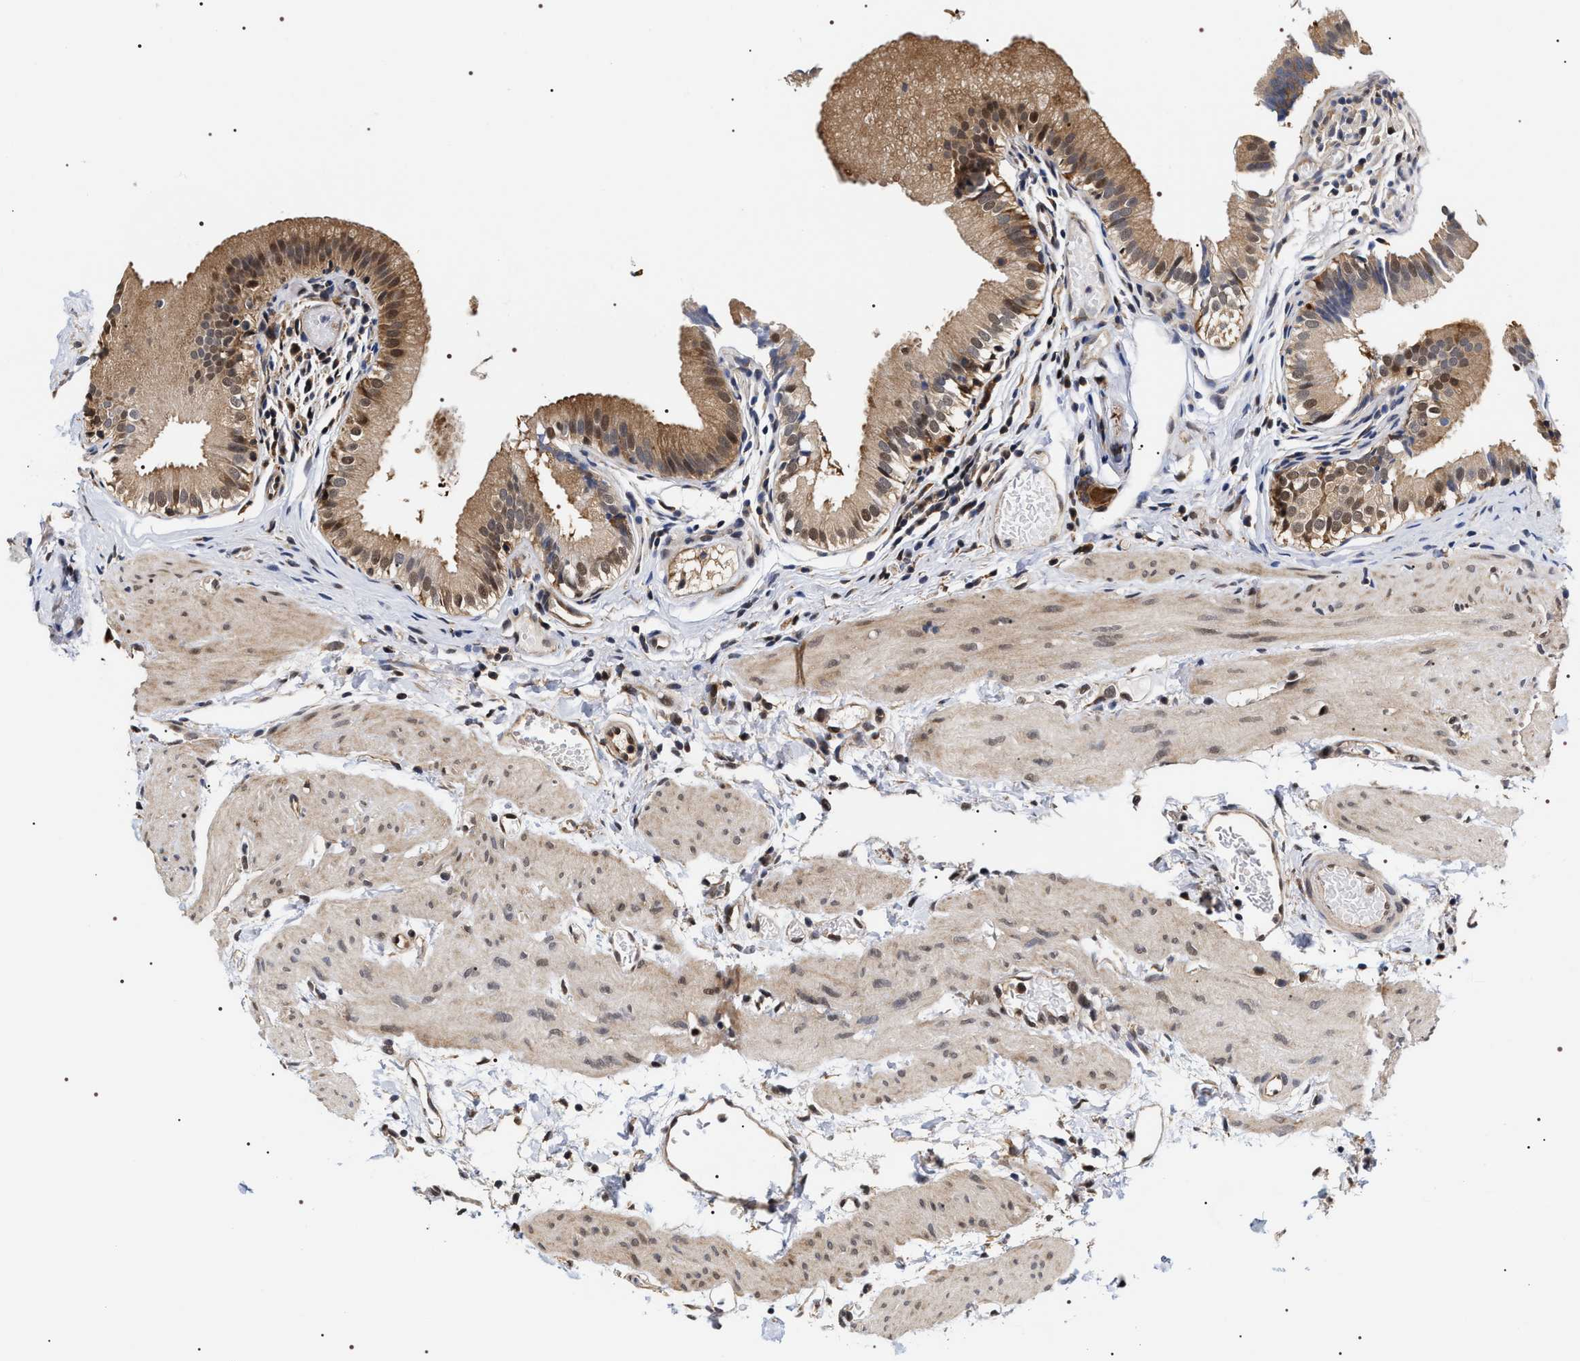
{"staining": {"intensity": "moderate", "quantity": ">75%", "location": "cytoplasmic/membranous,nuclear"}, "tissue": "gallbladder", "cell_type": "Glandular cells", "image_type": "normal", "snomed": [{"axis": "morphology", "description": "Normal tissue, NOS"}, {"axis": "topography", "description": "Gallbladder"}], "caption": "A brown stain highlights moderate cytoplasmic/membranous,nuclear positivity of a protein in glandular cells of benign gallbladder.", "gene": "BAG6", "patient": {"sex": "female", "age": 26}}